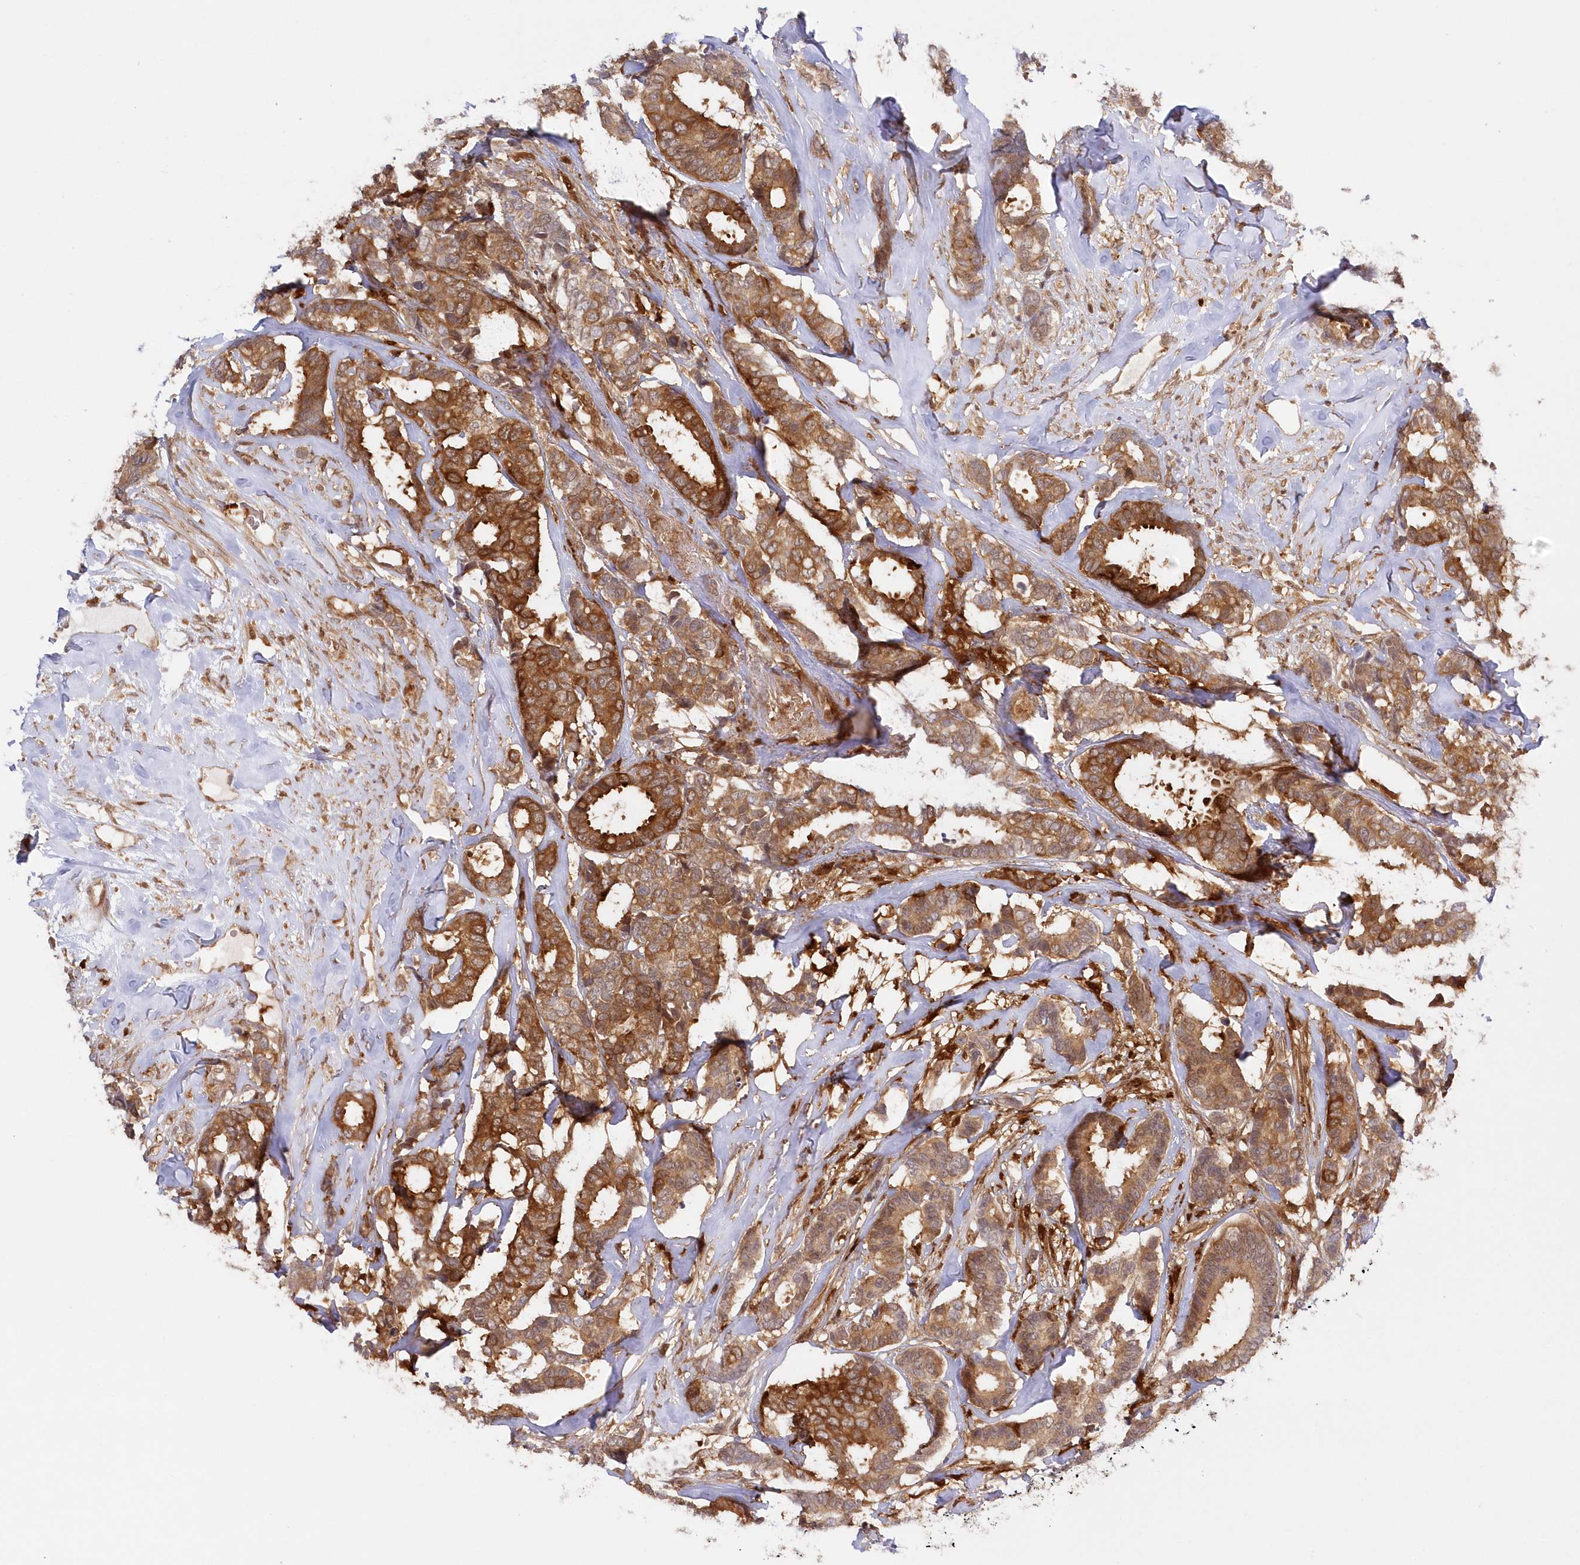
{"staining": {"intensity": "moderate", "quantity": ">75%", "location": "cytoplasmic/membranous"}, "tissue": "breast cancer", "cell_type": "Tumor cells", "image_type": "cancer", "snomed": [{"axis": "morphology", "description": "Duct carcinoma"}, {"axis": "topography", "description": "Breast"}], "caption": "An immunohistochemistry micrograph of tumor tissue is shown. Protein staining in brown highlights moderate cytoplasmic/membranous positivity in infiltrating ductal carcinoma (breast) within tumor cells.", "gene": "GBE1", "patient": {"sex": "female", "age": 87}}